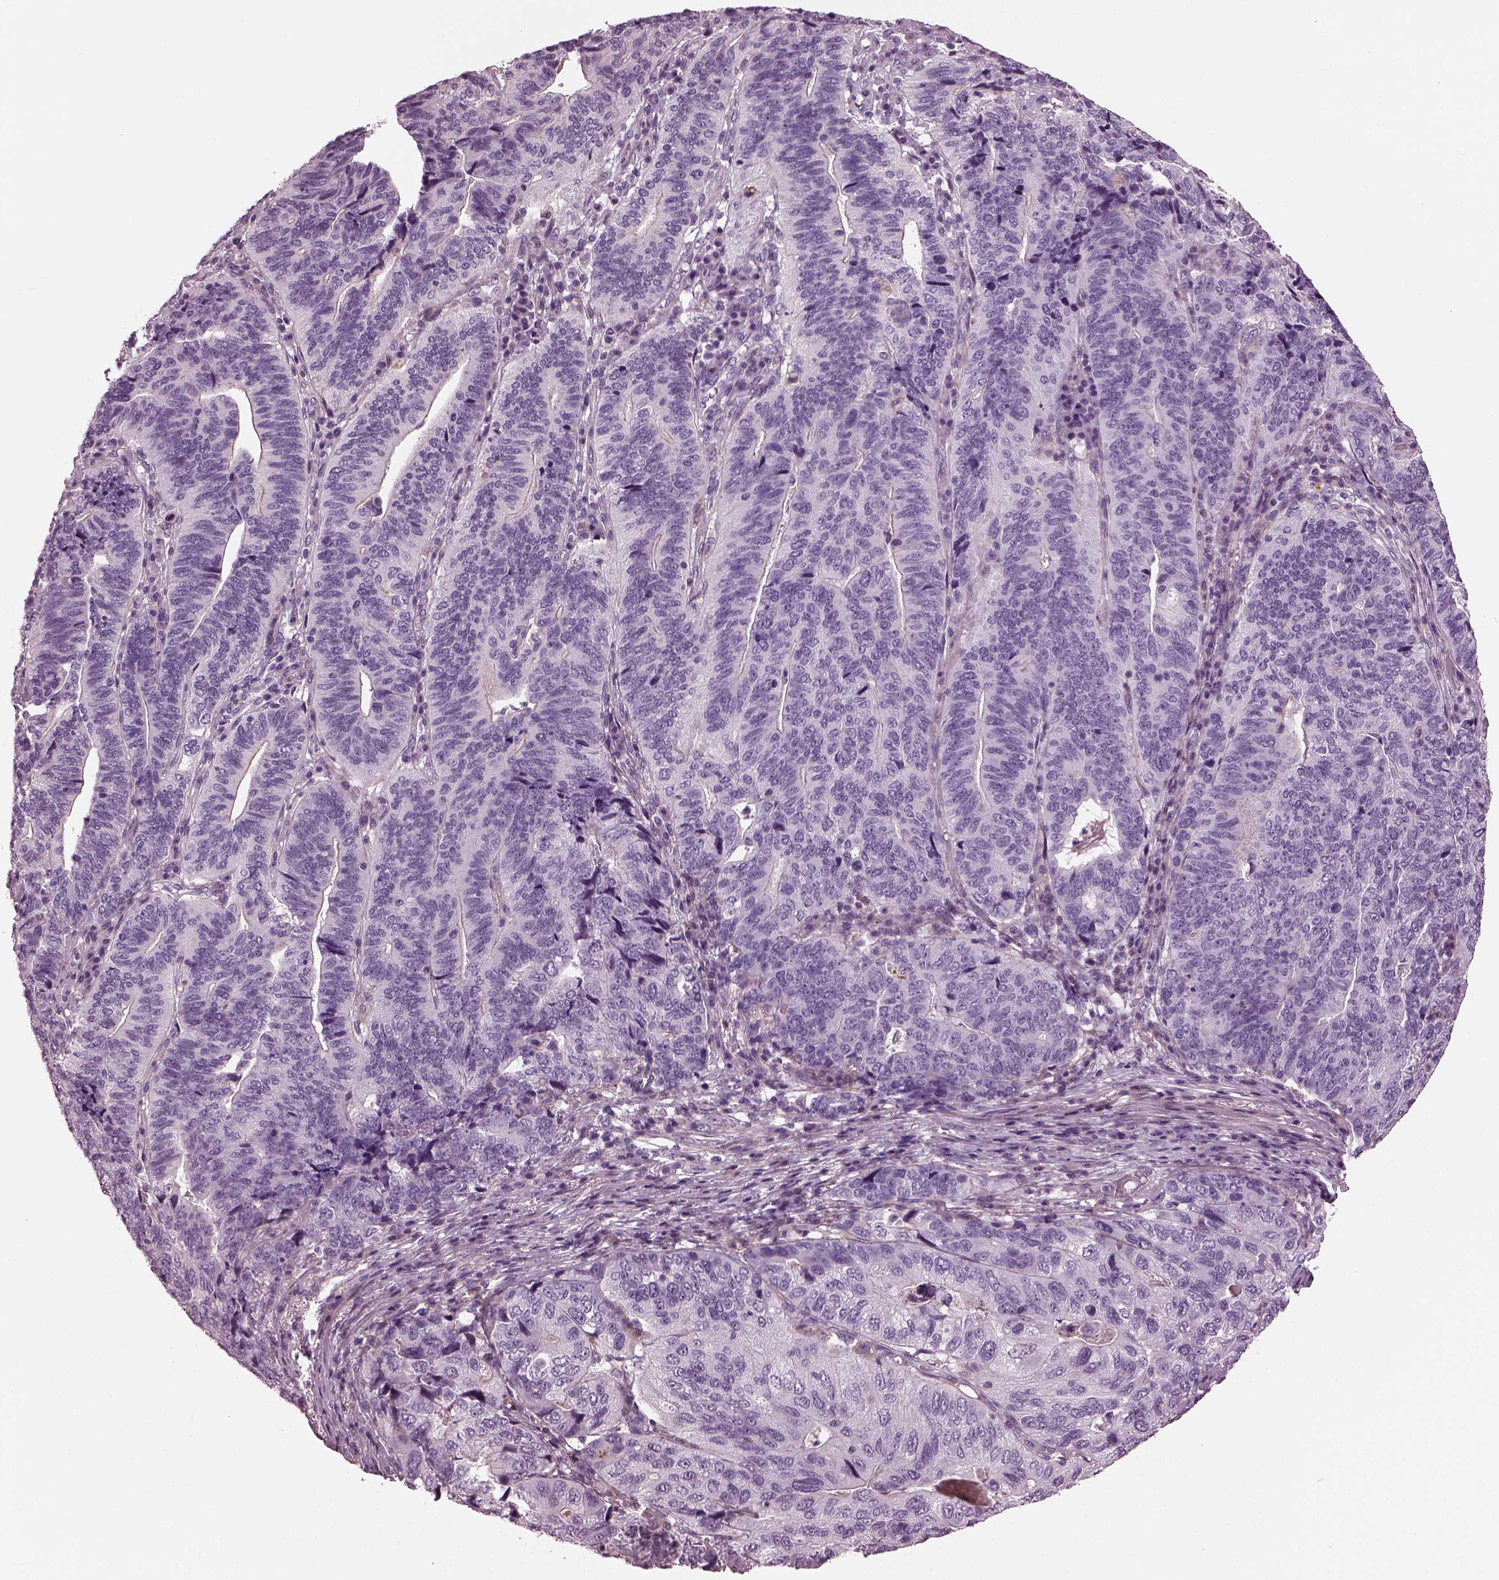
{"staining": {"intensity": "negative", "quantity": "none", "location": "none"}, "tissue": "stomach cancer", "cell_type": "Tumor cells", "image_type": "cancer", "snomed": [{"axis": "morphology", "description": "Adenocarcinoma, NOS"}, {"axis": "topography", "description": "Stomach, upper"}], "caption": "Protein analysis of adenocarcinoma (stomach) reveals no significant staining in tumor cells.", "gene": "GDF11", "patient": {"sex": "female", "age": 67}}